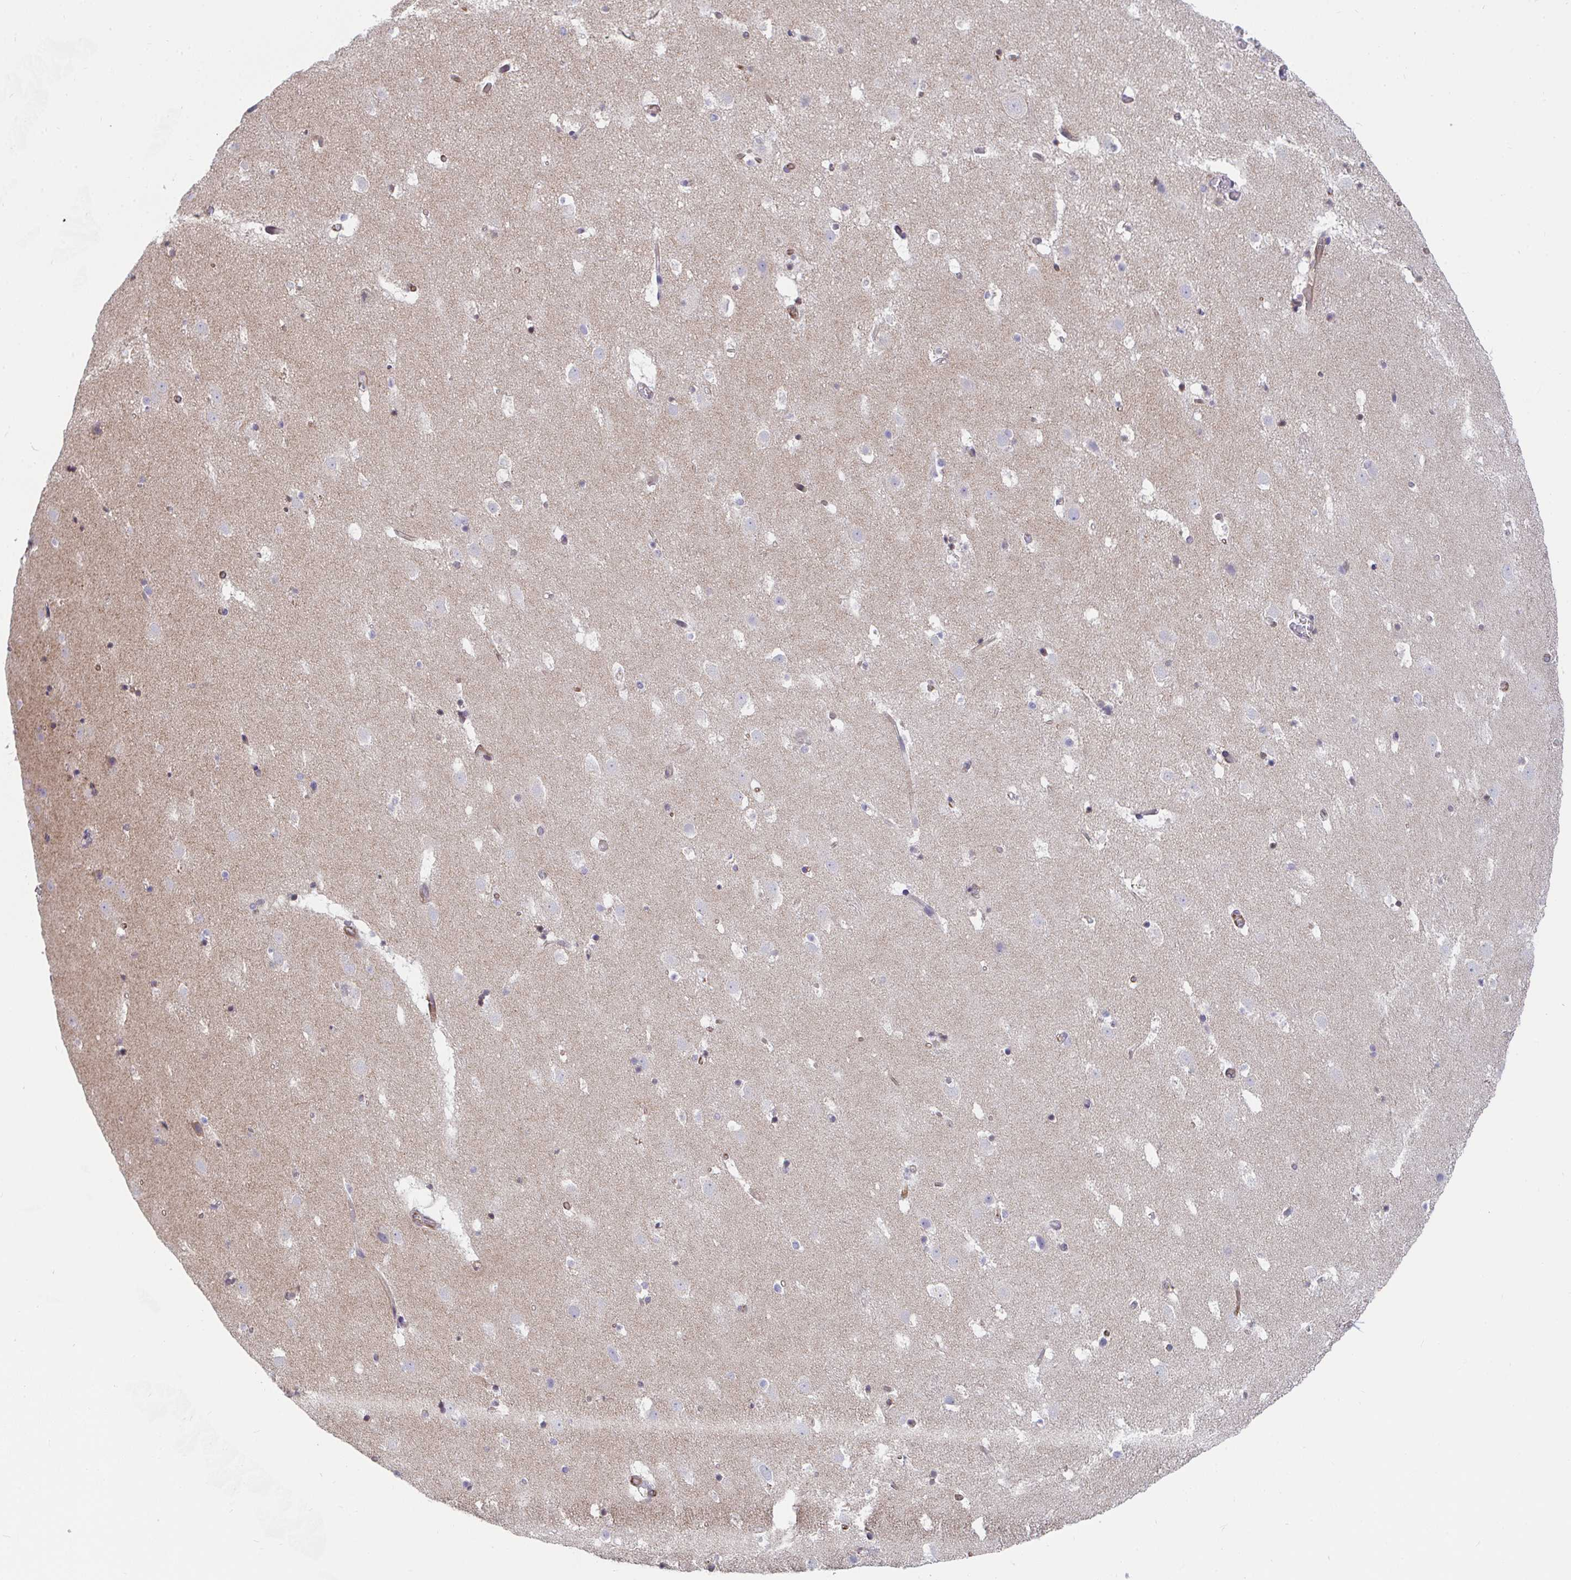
{"staining": {"intensity": "negative", "quantity": "none", "location": "none"}, "tissue": "caudate", "cell_type": "Glial cells", "image_type": "normal", "snomed": [{"axis": "morphology", "description": "Normal tissue, NOS"}, {"axis": "topography", "description": "Lateral ventricle wall"}], "caption": "The immunohistochemistry micrograph has no significant expression in glial cells of caudate.", "gene": "EIF1AD", "patient": {"sex": "male", "age": 37}}